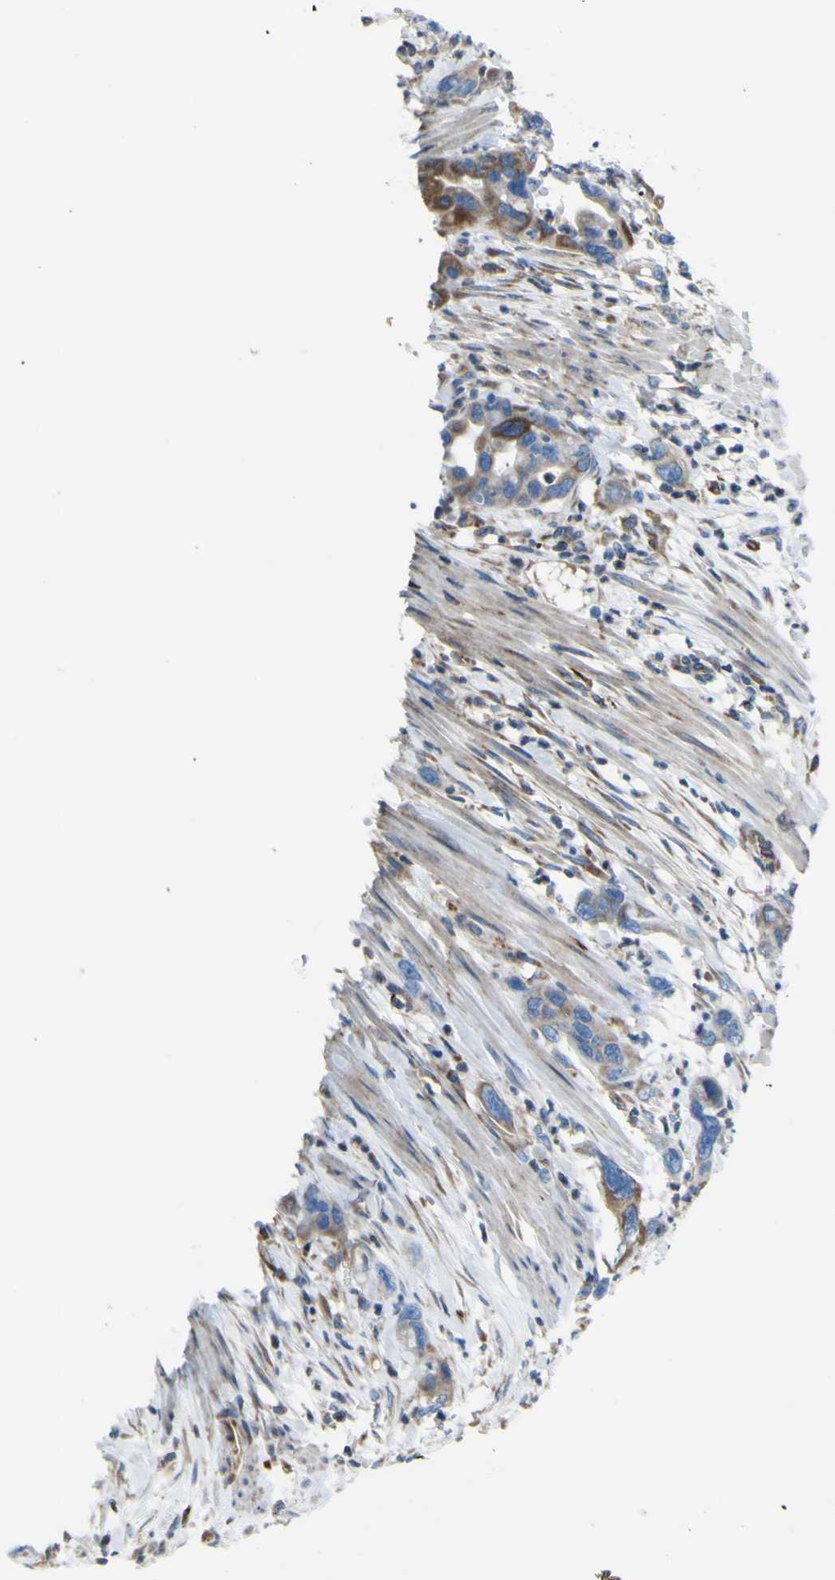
{"staining": {"intensity": "moderate", "quantity": ">75%", "location": "cytoplasmic/membranous"}, "tissue": "pancreatic cancer", "cell_type": "Tumor cells", "image_type": "cancer", "snomed": [{"axis": "morphology", "description": "Adenocarcinoma, NOS"}, {"axis": "topography", "description": "Pancreas"}], "caption": "Human pancreatic adenocarcinoma stained with a protein marker exhibits moderate staining in tumor cells.", "gene": "STIM1", "patient": {"sex": "female", "age": 71}}